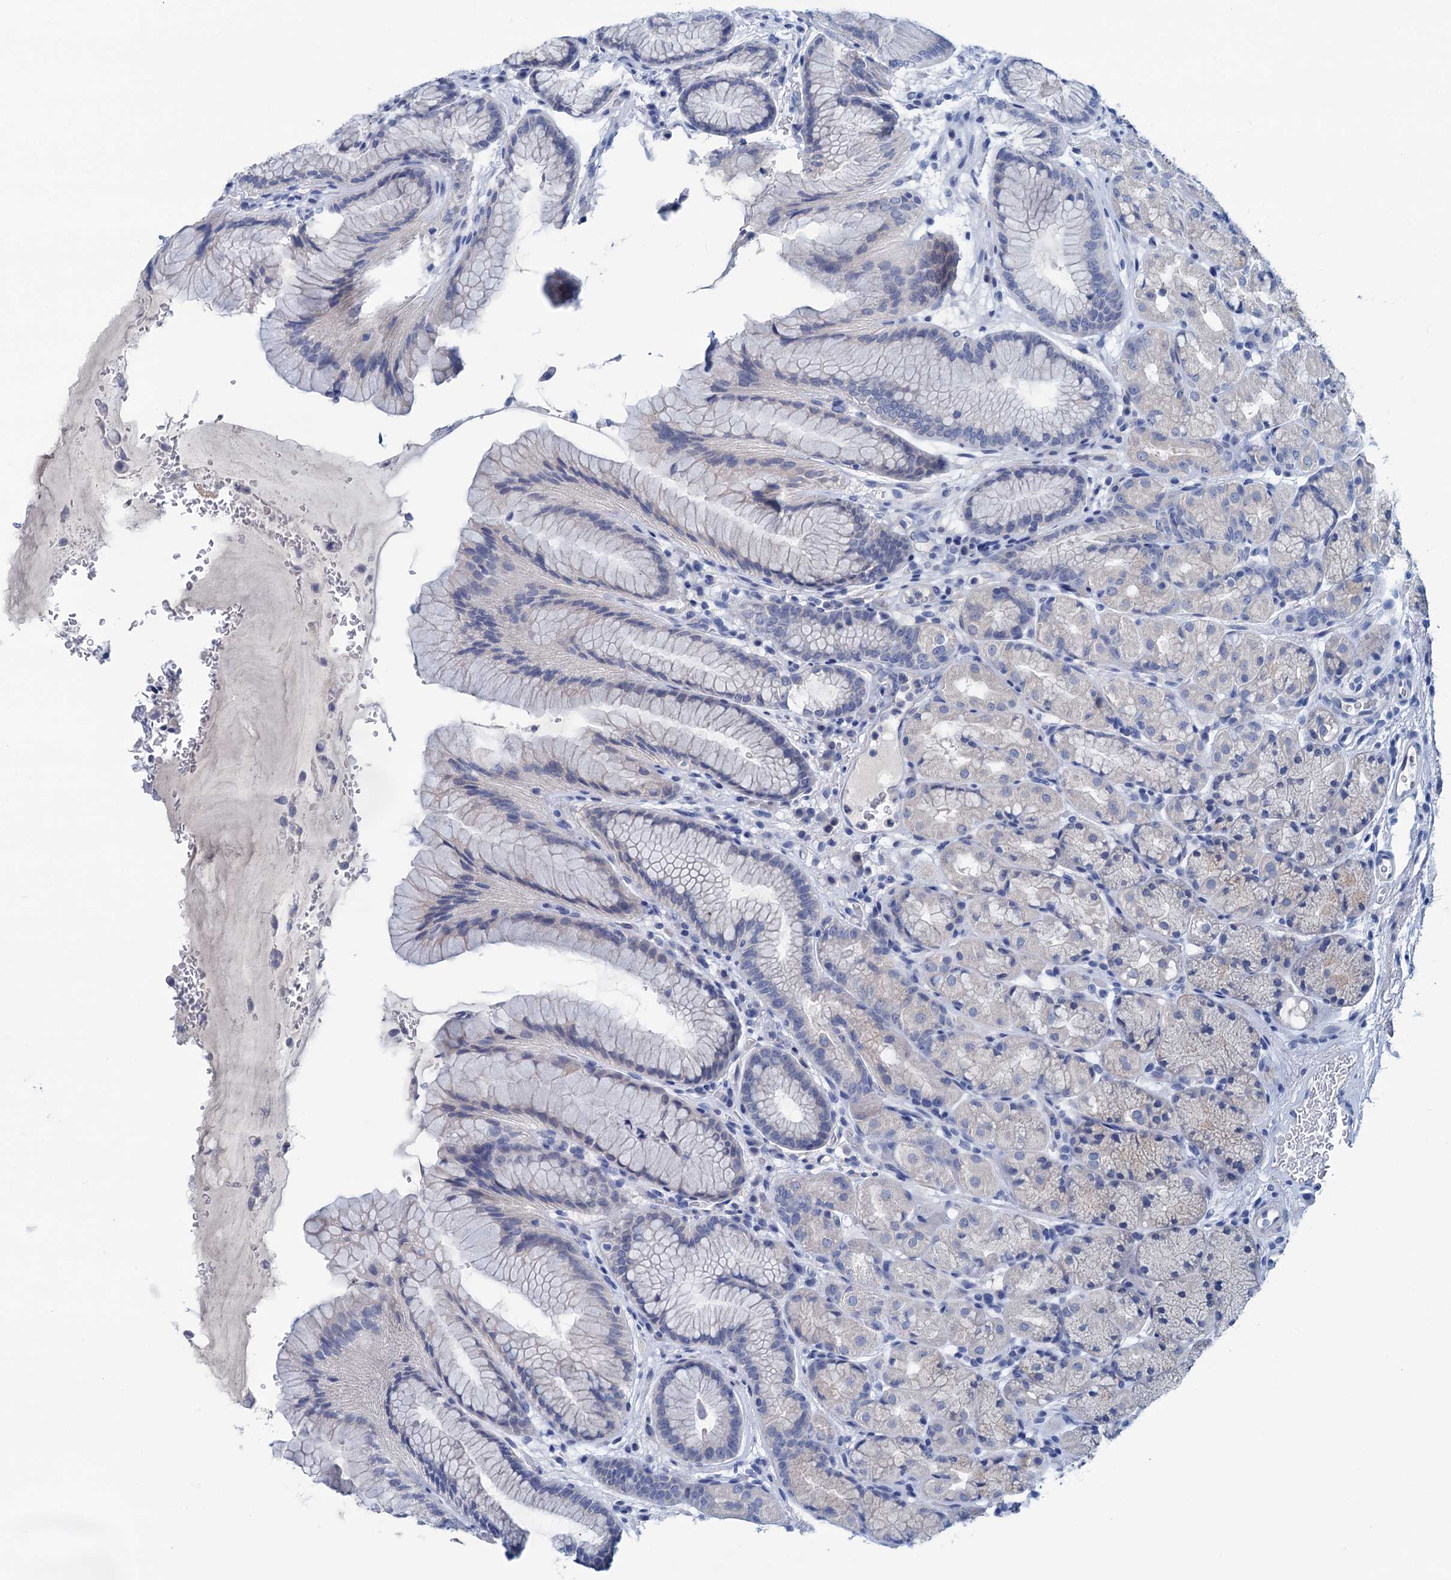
{"staining": {"intensity": "weak", "quantity": "<25%", "location": "cytoplasmic/membranous"}, "tissue": "stomach", "cell_type": "Glandular cells", "image_type": "normal", "snomed": [{"axis": "morphology", "description": "Normal tissue, NOS"}, {"axis": "topography", "description": "Stomach"}], "caption": "Immunohistochemical staining of unremarkable stomach shows no significant expression in glandular cells.", "gene": "MYOZ3", "patient": {"sex": "male", "age": 63}}